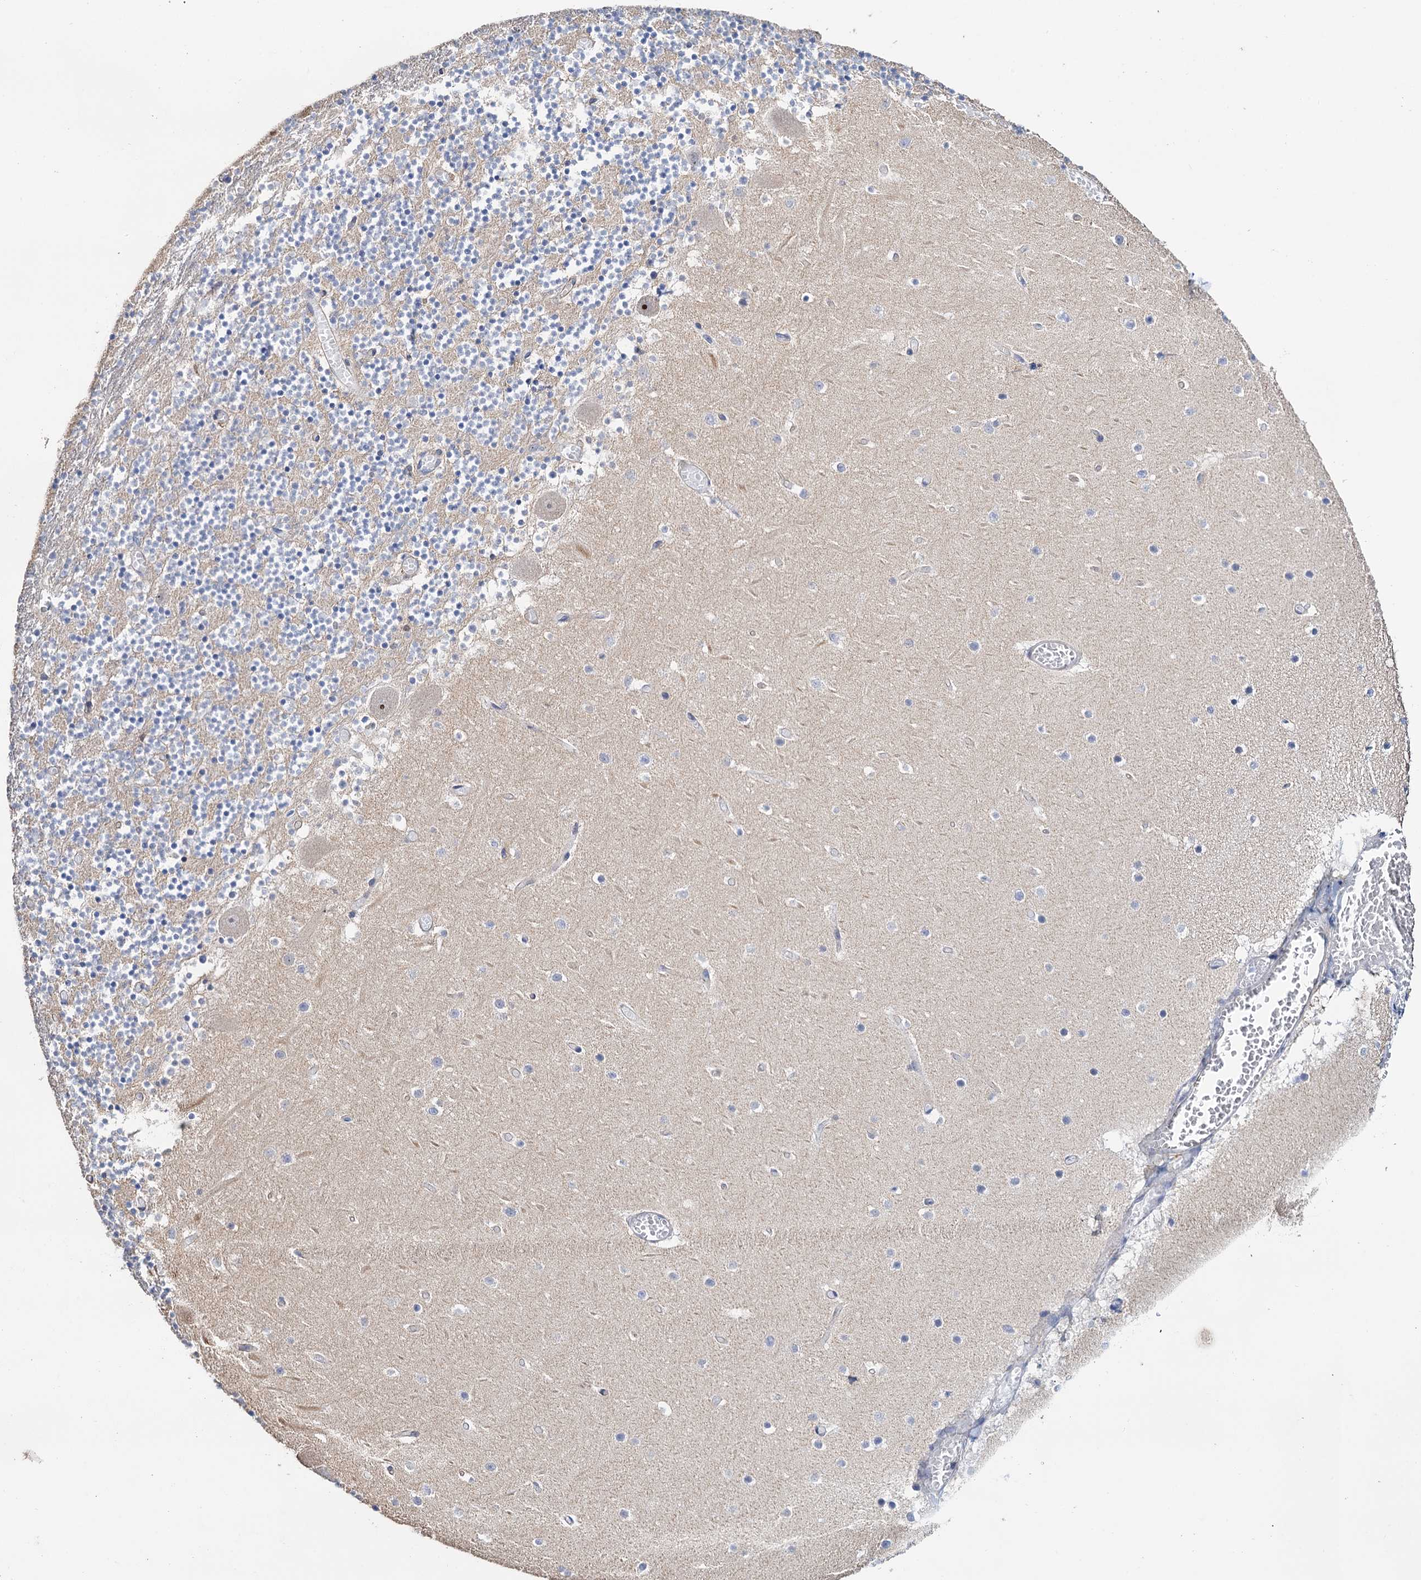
{"staining": {"intensity": "negative", "quantity": "none", "location": "none"}, "tissue": "cerebellum", "cell_type": "Cells in granular layer", "image_type": "normal", "snomed": [{"axis": "morphology", "description": "Normal tissue, NOS"}, {"axis": "topography", "description": "Cerebellum"}], "caption": "Immunohistochemistry (IHC) of unremarkable human cerebellum reveals no positivity in cells in granular layer. Nuclei are stained in blue.", "gene": "C2CD3", "patient": {"sex": "female", "age": 28}}